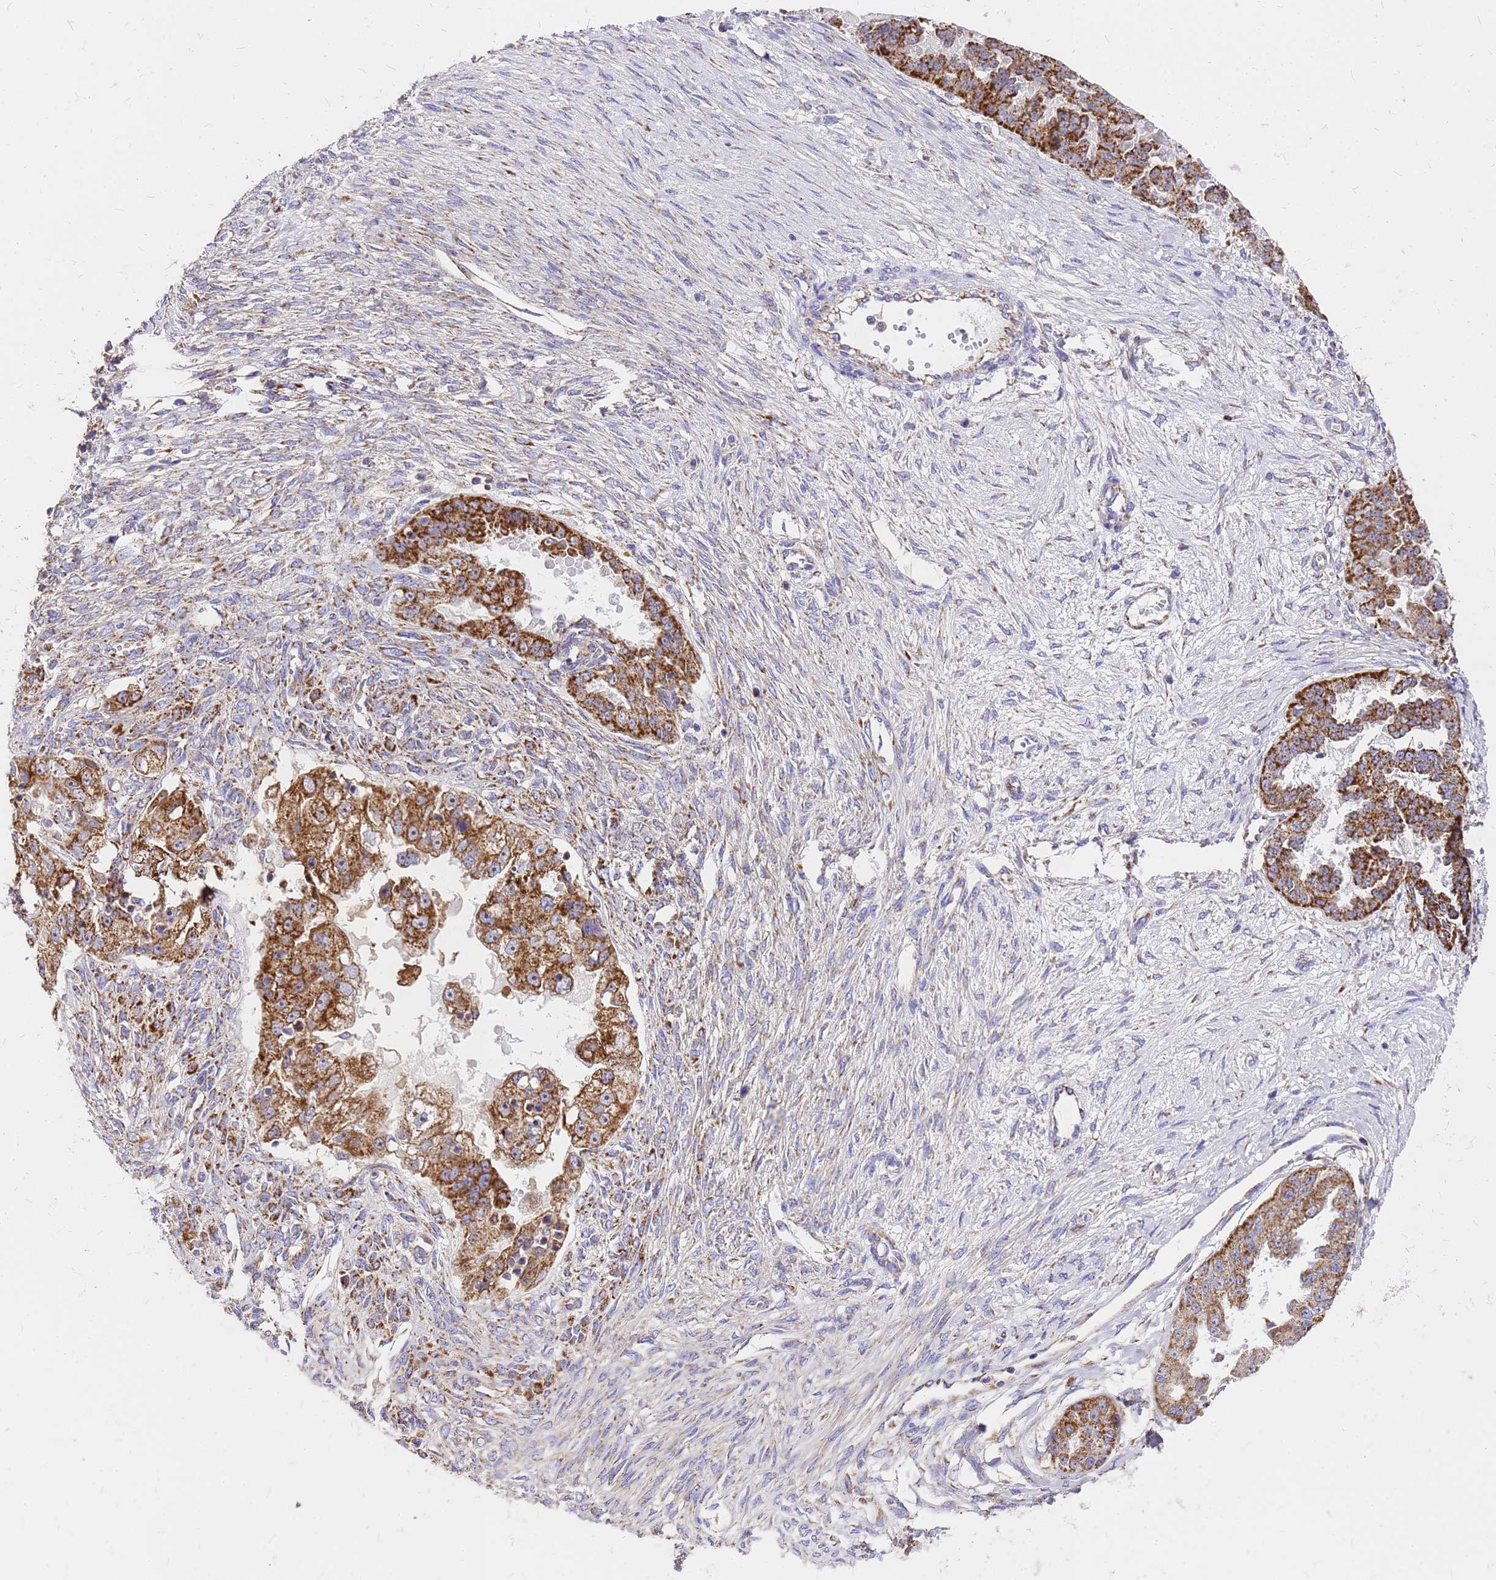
{"staining": {"intensity": "strong", "quantity": ">75%", "location": "cytoplasmic/membranous"}, "tissue": "ovarian cancer", "cell_type": "Tumor cells", "image_type": "cancer", "snomed": [{"axis": "morphology", "description": "Cystadenocarcinoma, serous, NOS"}, {"axis": "topography", "description": "Ovary"}], "caption": "There is high levels of strong cytoplasmic/membranous staining in tumor cells of ovarian serous cystadenocarcinoma, as demonstrated by immunohistochemical staining (brown color).", "gene": "MRPS26", "patient": {"sex": "female", "age": 58}}